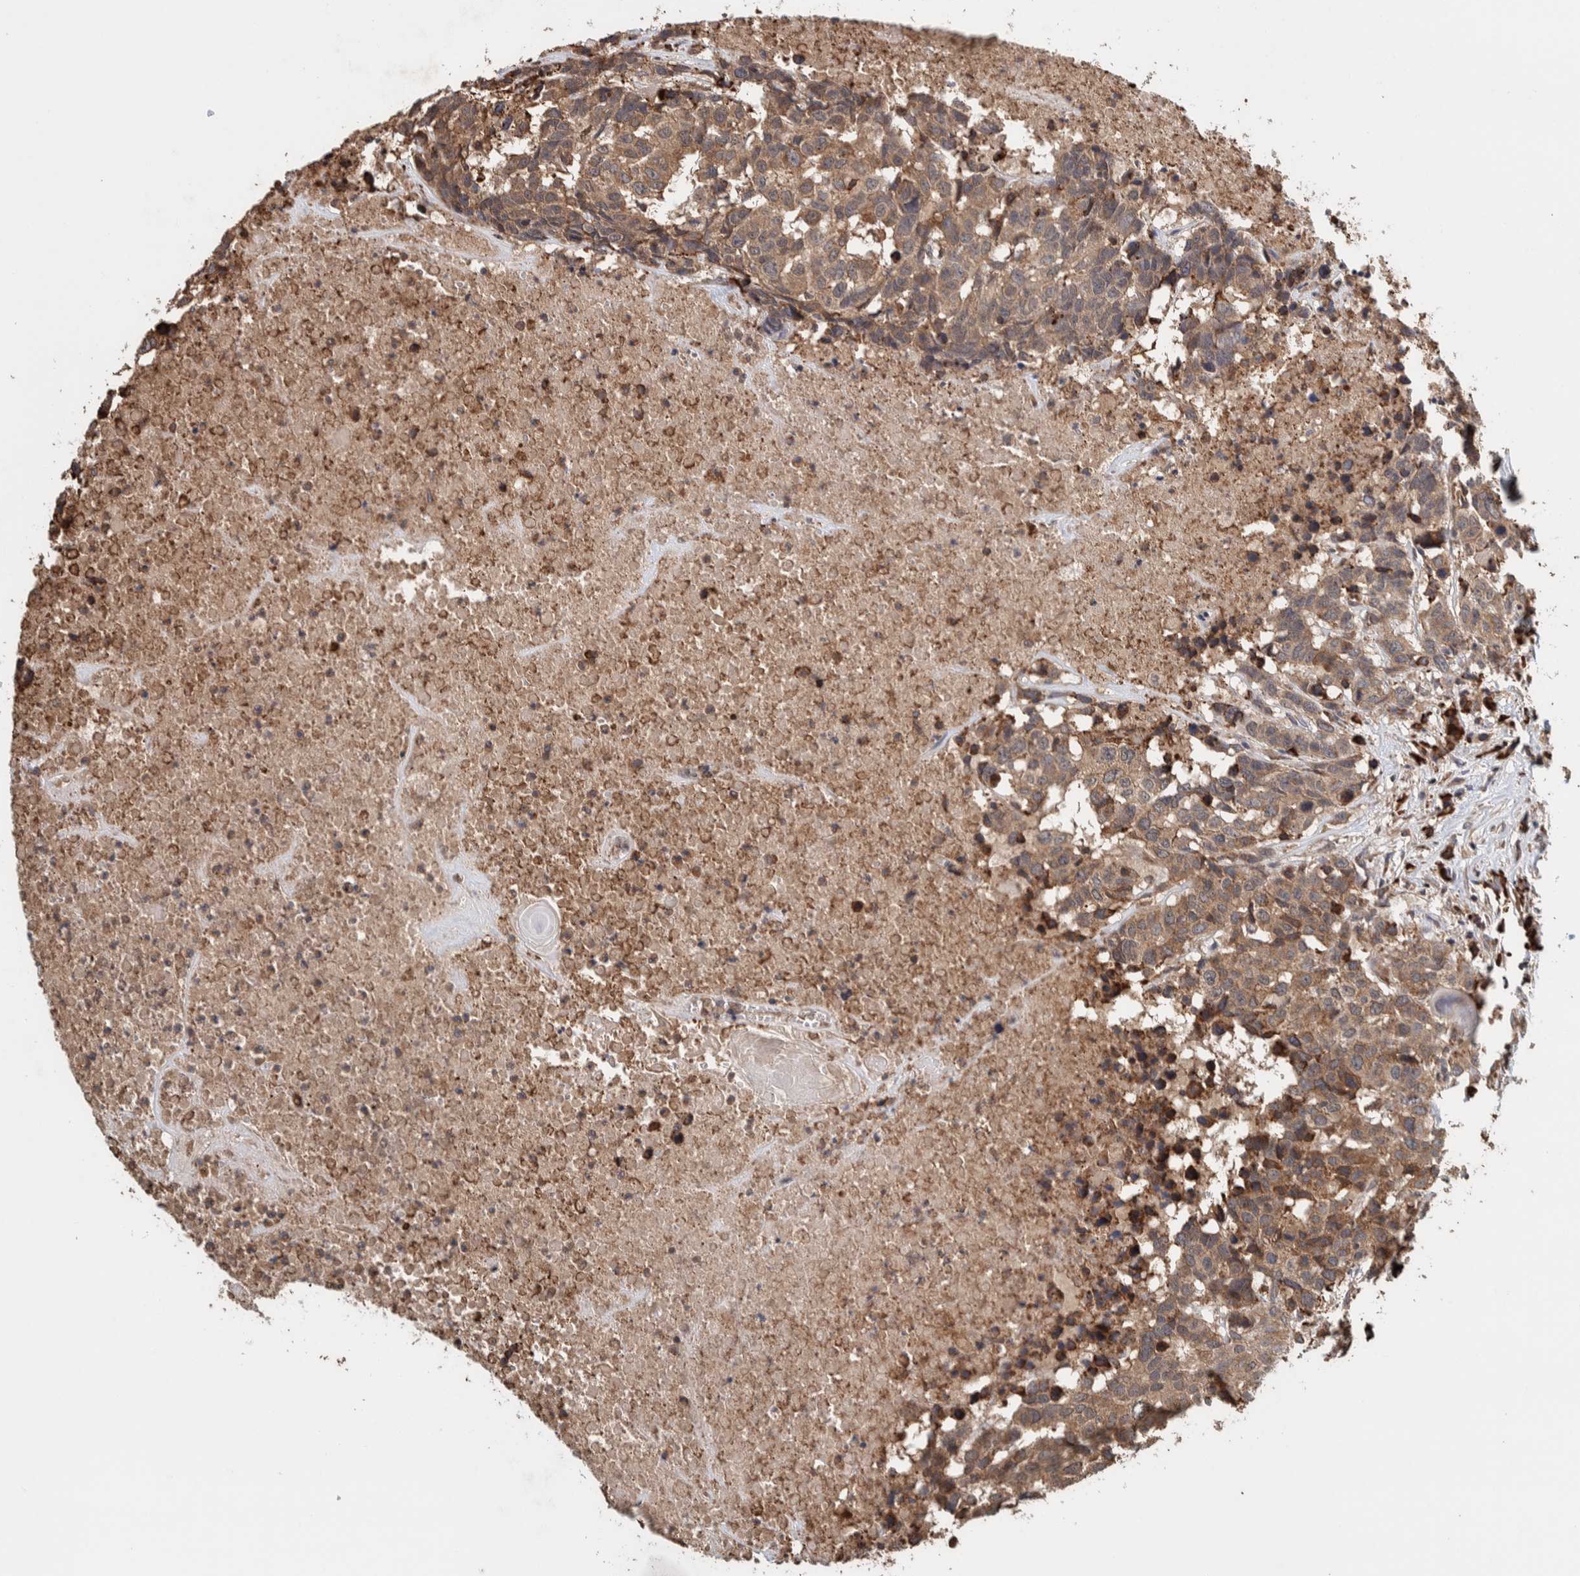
{"staining": {"intensity": "weak", "quantity": ">75%", "location": "cytoplasmic/membranous"}, "tissue": "head and neck cancer", "cell_type": "Tumor cells", "image_type": "cancer", "snomed": [{"axis": "morphology", "description": "Squamous cell carcinoma, NOS"}, {"axis": "topography", "description": "Head-Neck"}], "caption": "Head and neck cancer was stained to show a protein in brown. There is low levels of weak cytoplasmic/membranous staining in approximately >75% of tumor cells.", "gene": "PLA2G3", "patient": {"sex": "male", "age": 66}}